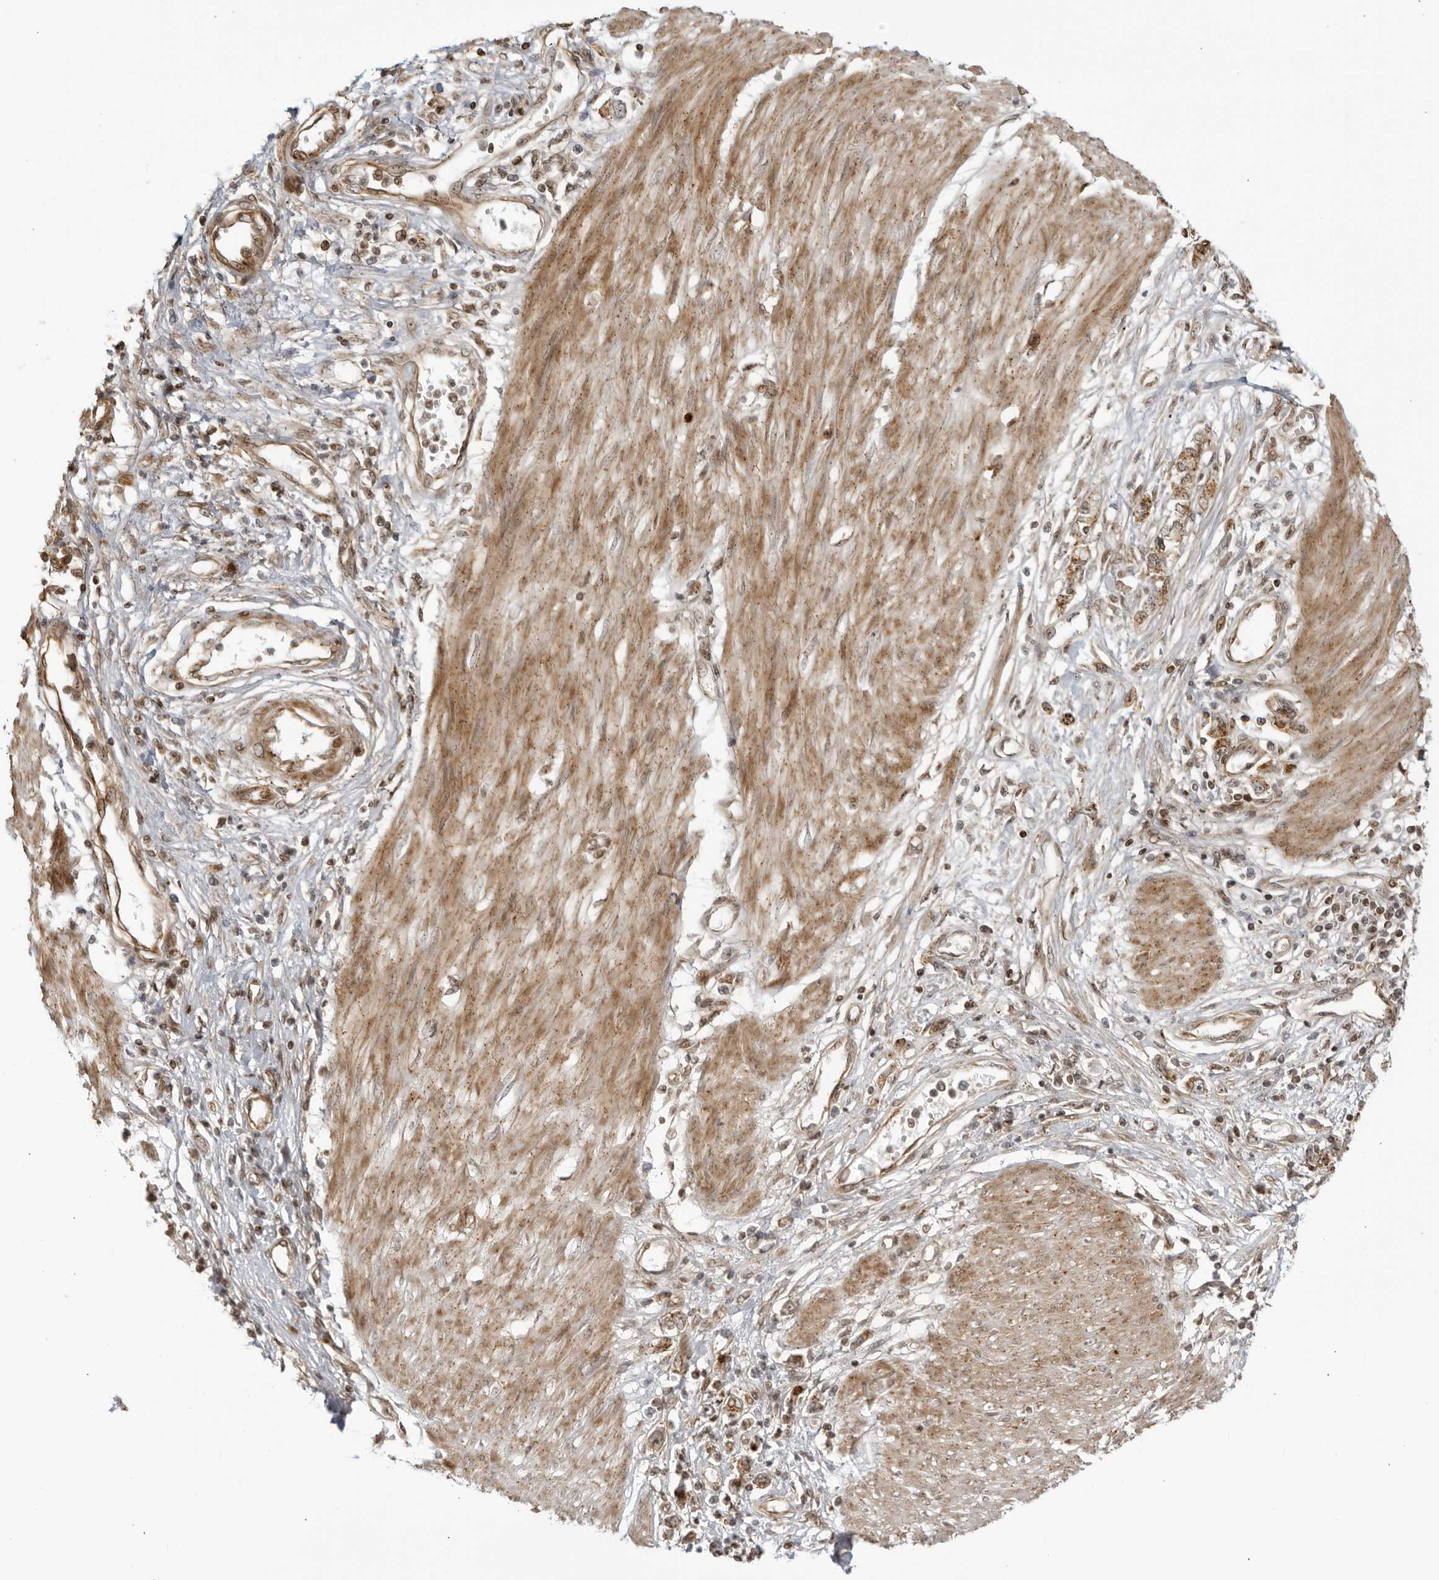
{"staining": {"intensity": "moderate", "quantity": ">75%", "location": "cytoplasmic/membranous,nuclear"}, "tissue": "stomach cancer", "cell_type": "Tumor cells", "image_type": "cancer", "snomed": [{"axis": "morphology", "description": "Adenocarcinoma, NOS"}, {"axis": "topography", "description": "Stomach"}], "caption": "The immunohistochemical stain labels moderate cytoplasmic/membranous and nuclear staining in tumor cells of stomach adenocarcinoma tissue.", "gene": "TCF21", "patient": {"sex": "female", "age": 76}}